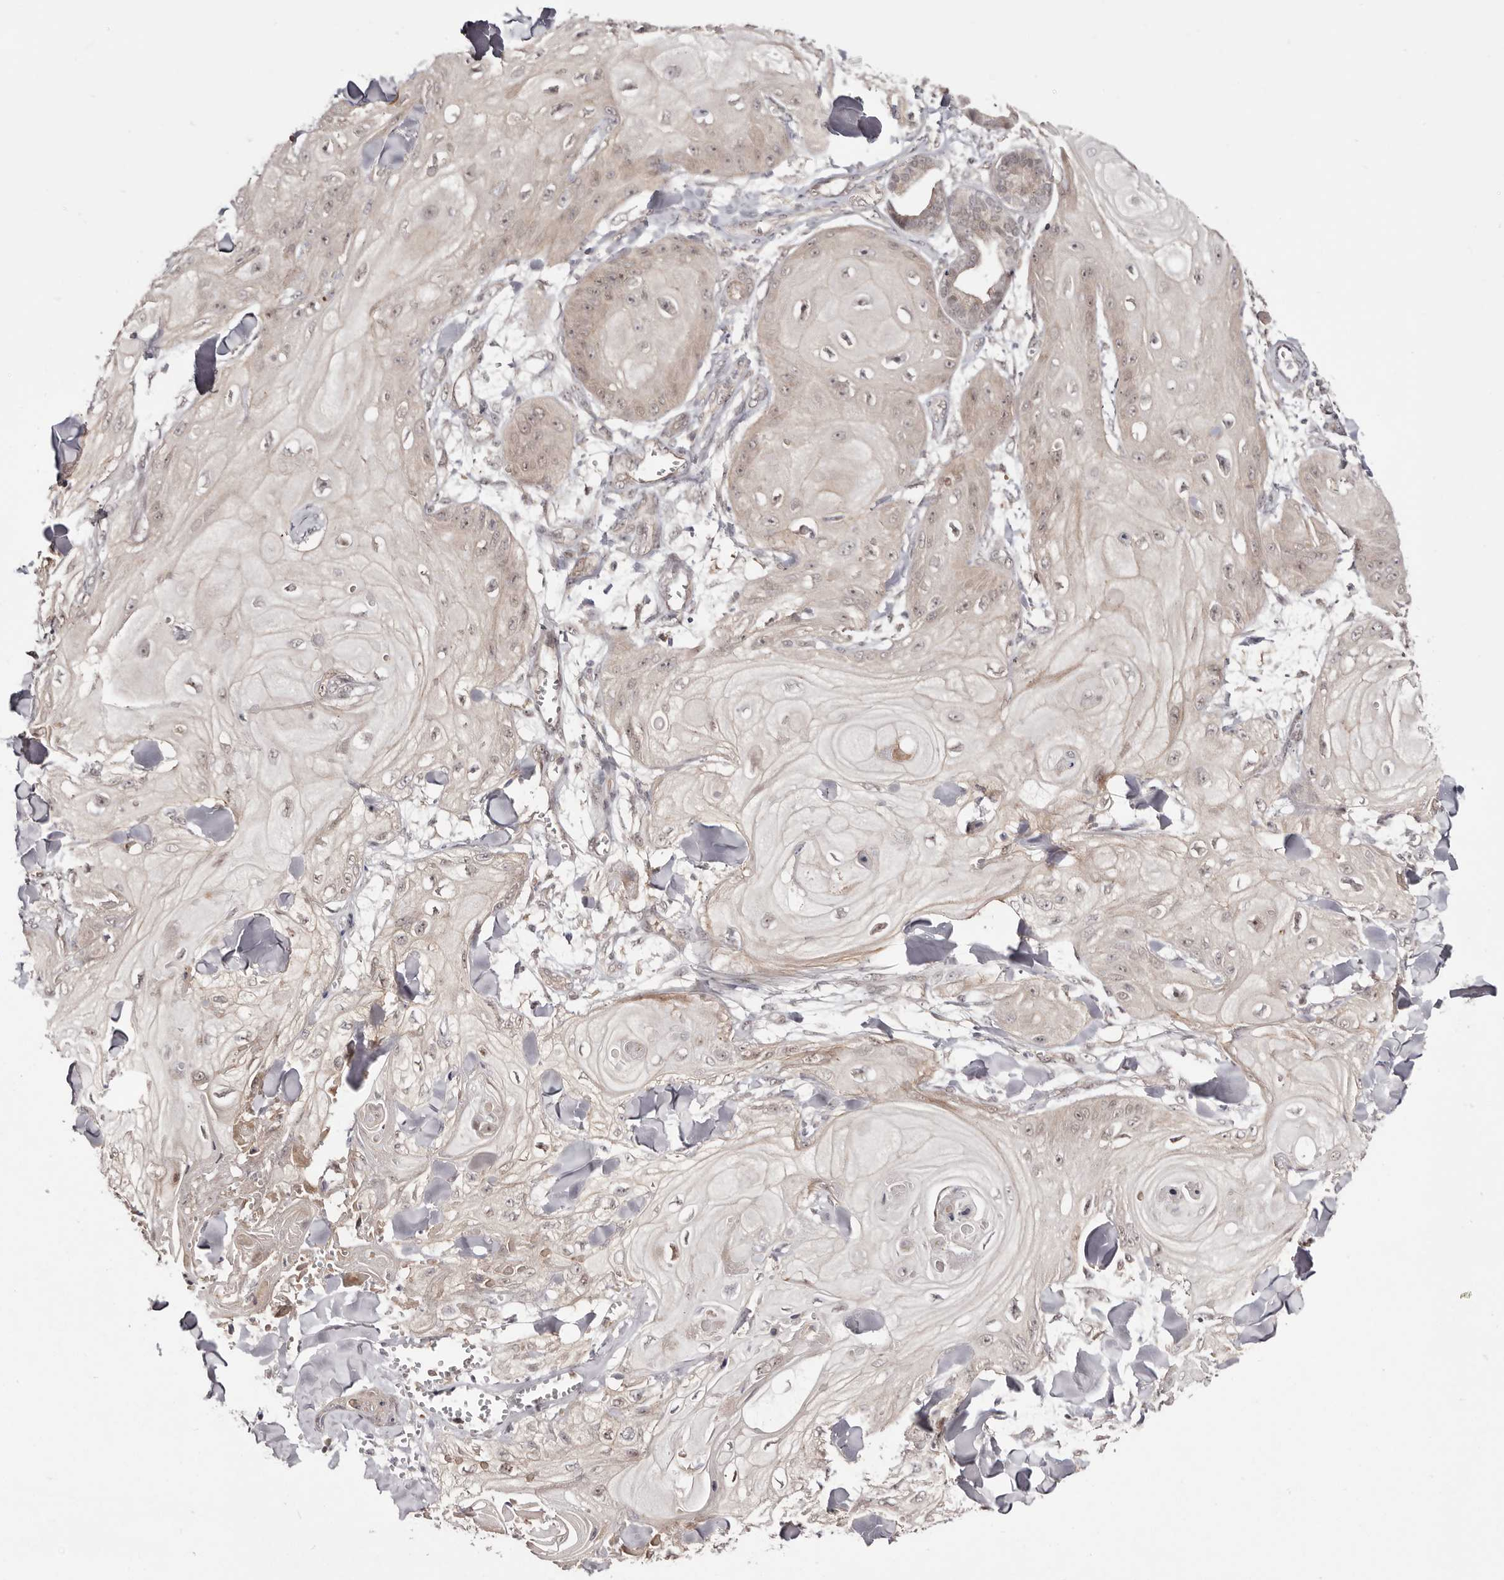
{"staining": {"intensity": "weak", "quantity": "<25%", "location": "cytoplasmic/membranous,nuclear"}, "tissue": "skin cancer", "cell_type": "Tumor cells", "image_type": "cancer", "snomed": [{"axis": "morphology", "description": "Squamous cell carcinoma, NOS"}, {"axis": "topography", "description": "Skin"}], "caption": "Immunohistochemical staining of human skin cancer (squamous cell carcinoma) demonstrates no significant expression in tumor cells.", "gene": "EGR3", "patient": {"sex": "male", "age": 74}}